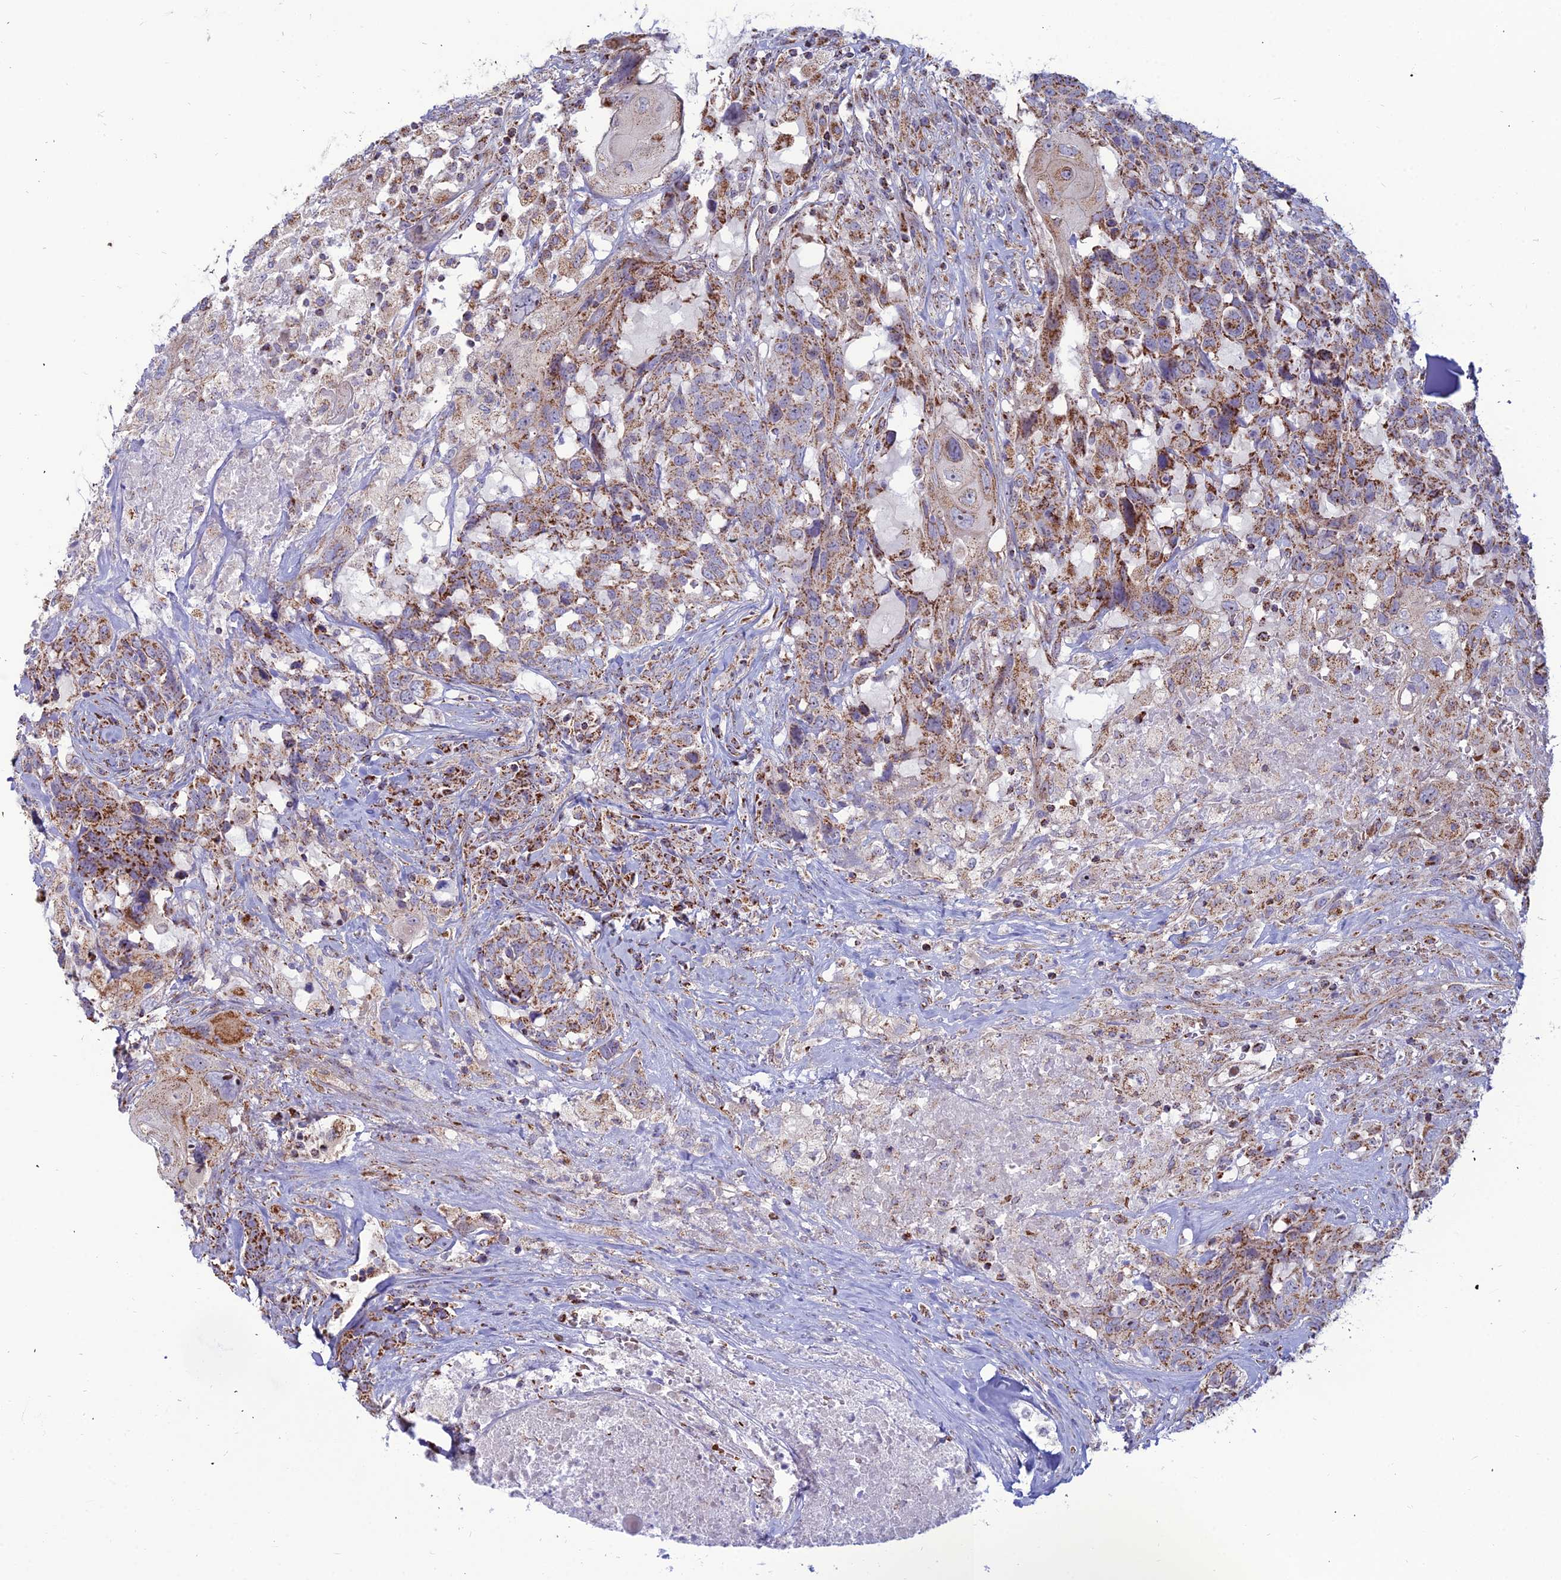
{"staining": {"intensity": "moderate", "quantity": ">75%", "location": "cytoplasmic/membranous"}, "tissue": "head and neck cancer", "cell_type": "Tumor cells", "image_type": "cancer", "snomed": [{"axis": "morphology", "description": "Squamous cell carcinoma, NOS"}, {"axis": "topography", "description": "Head-Neck"}], "caption": "Head and neck cancer stained for a protein displays moderate cytoplasmic/membranous positivity in tumor cells. (brown staining indicates protein expression, while blue staining denotes nuclei).", "gene": "SLC35F4", "patient": {"sex": "male", "age": 66}}